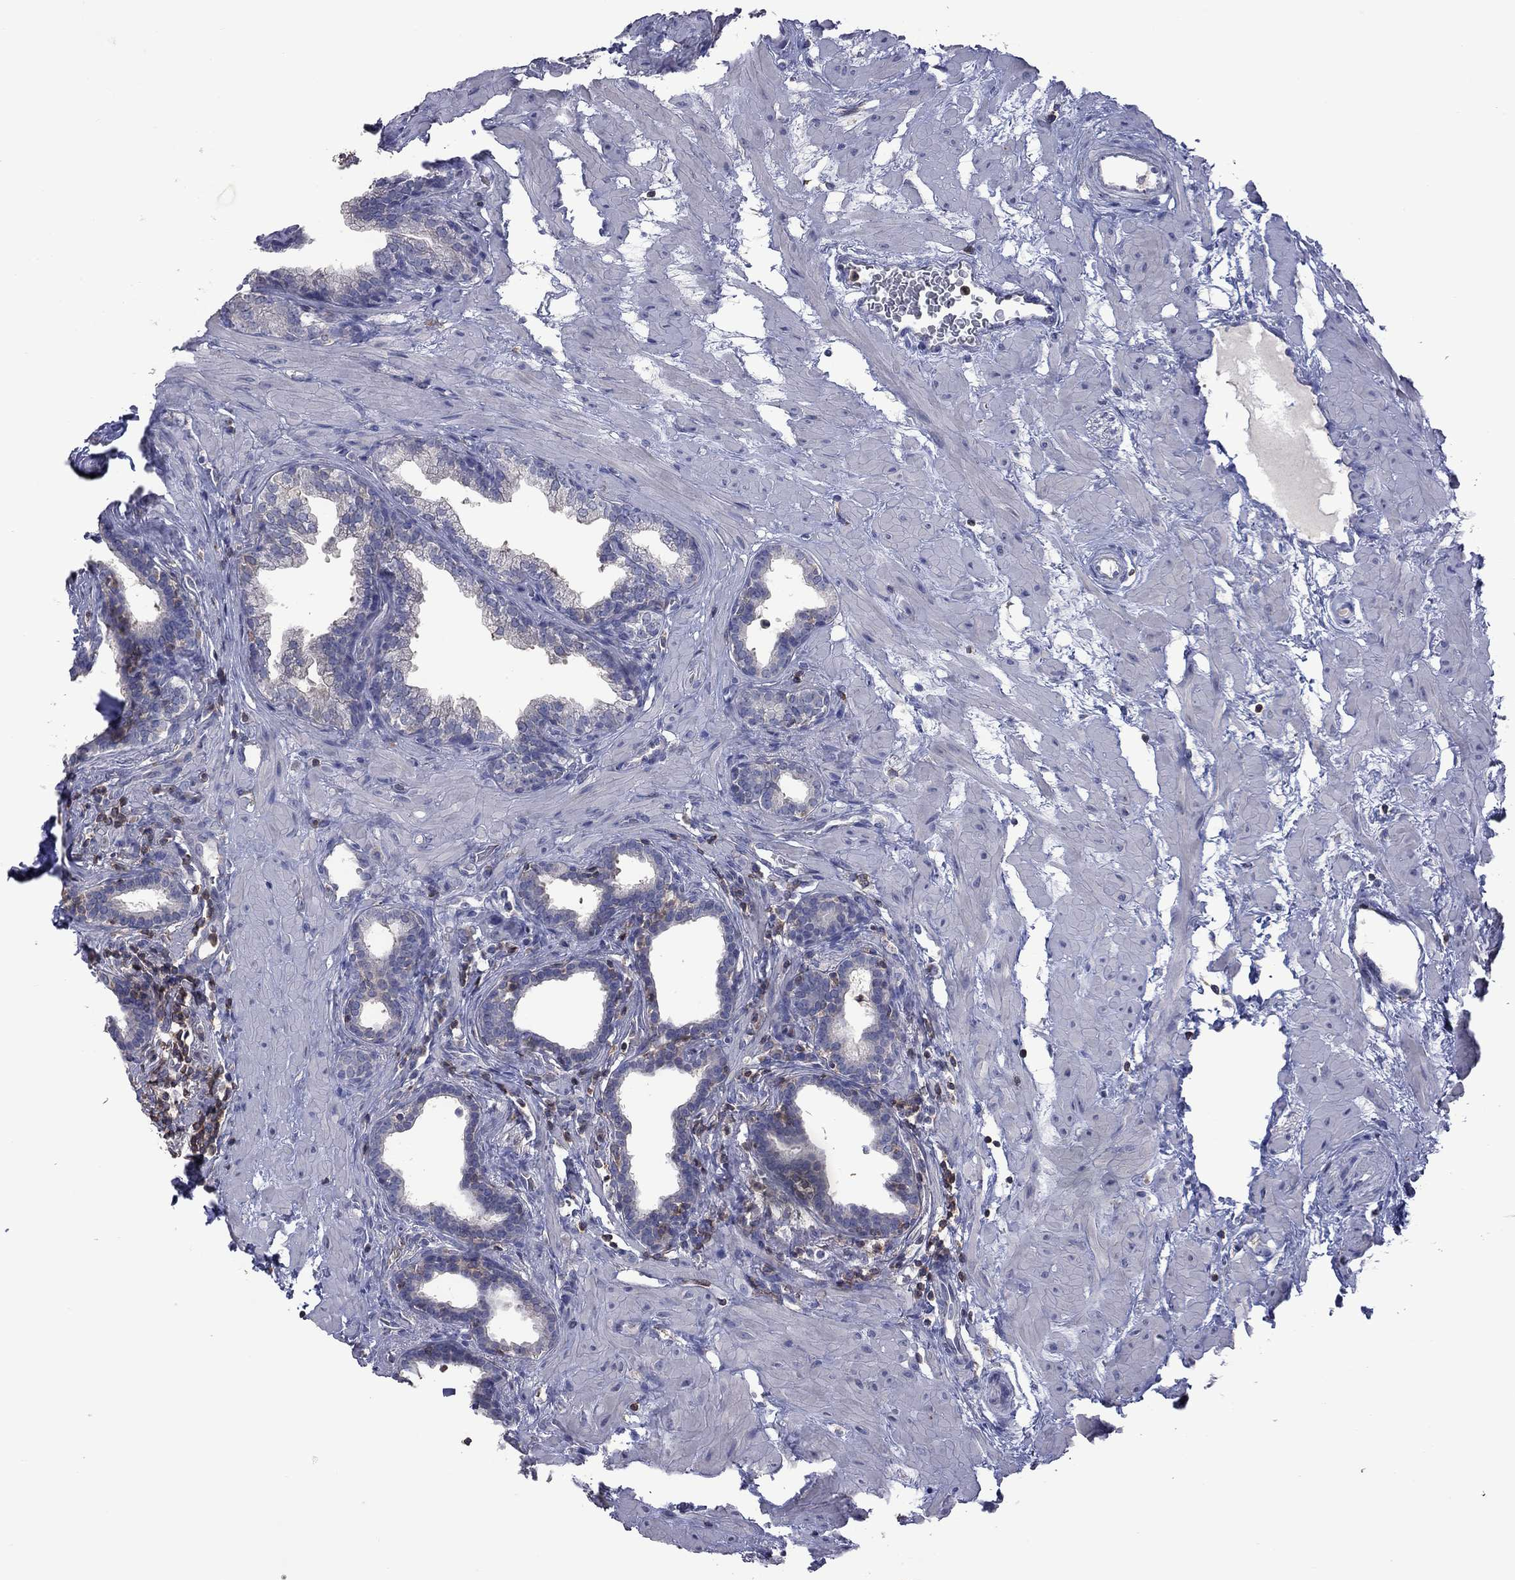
{"staining": {"intensity": "negative", "quantity": "none", "location": "none"}, "tissue": "prostate", "cell_type": "Glandular cells", "image_type": "normal", "snomed": [{"axis": "morphology", "description": "Normal tissue, NOS"}, {"axis": "topography", "description": "Prostate"}], "caption": "High power microscopy histopathology image of an IHC histopathology image of benign prostate, revealing no significant staining in glandular cells.", "gene": "ENSG00000288520", "patient": {"sex": "male", "age": 37}}